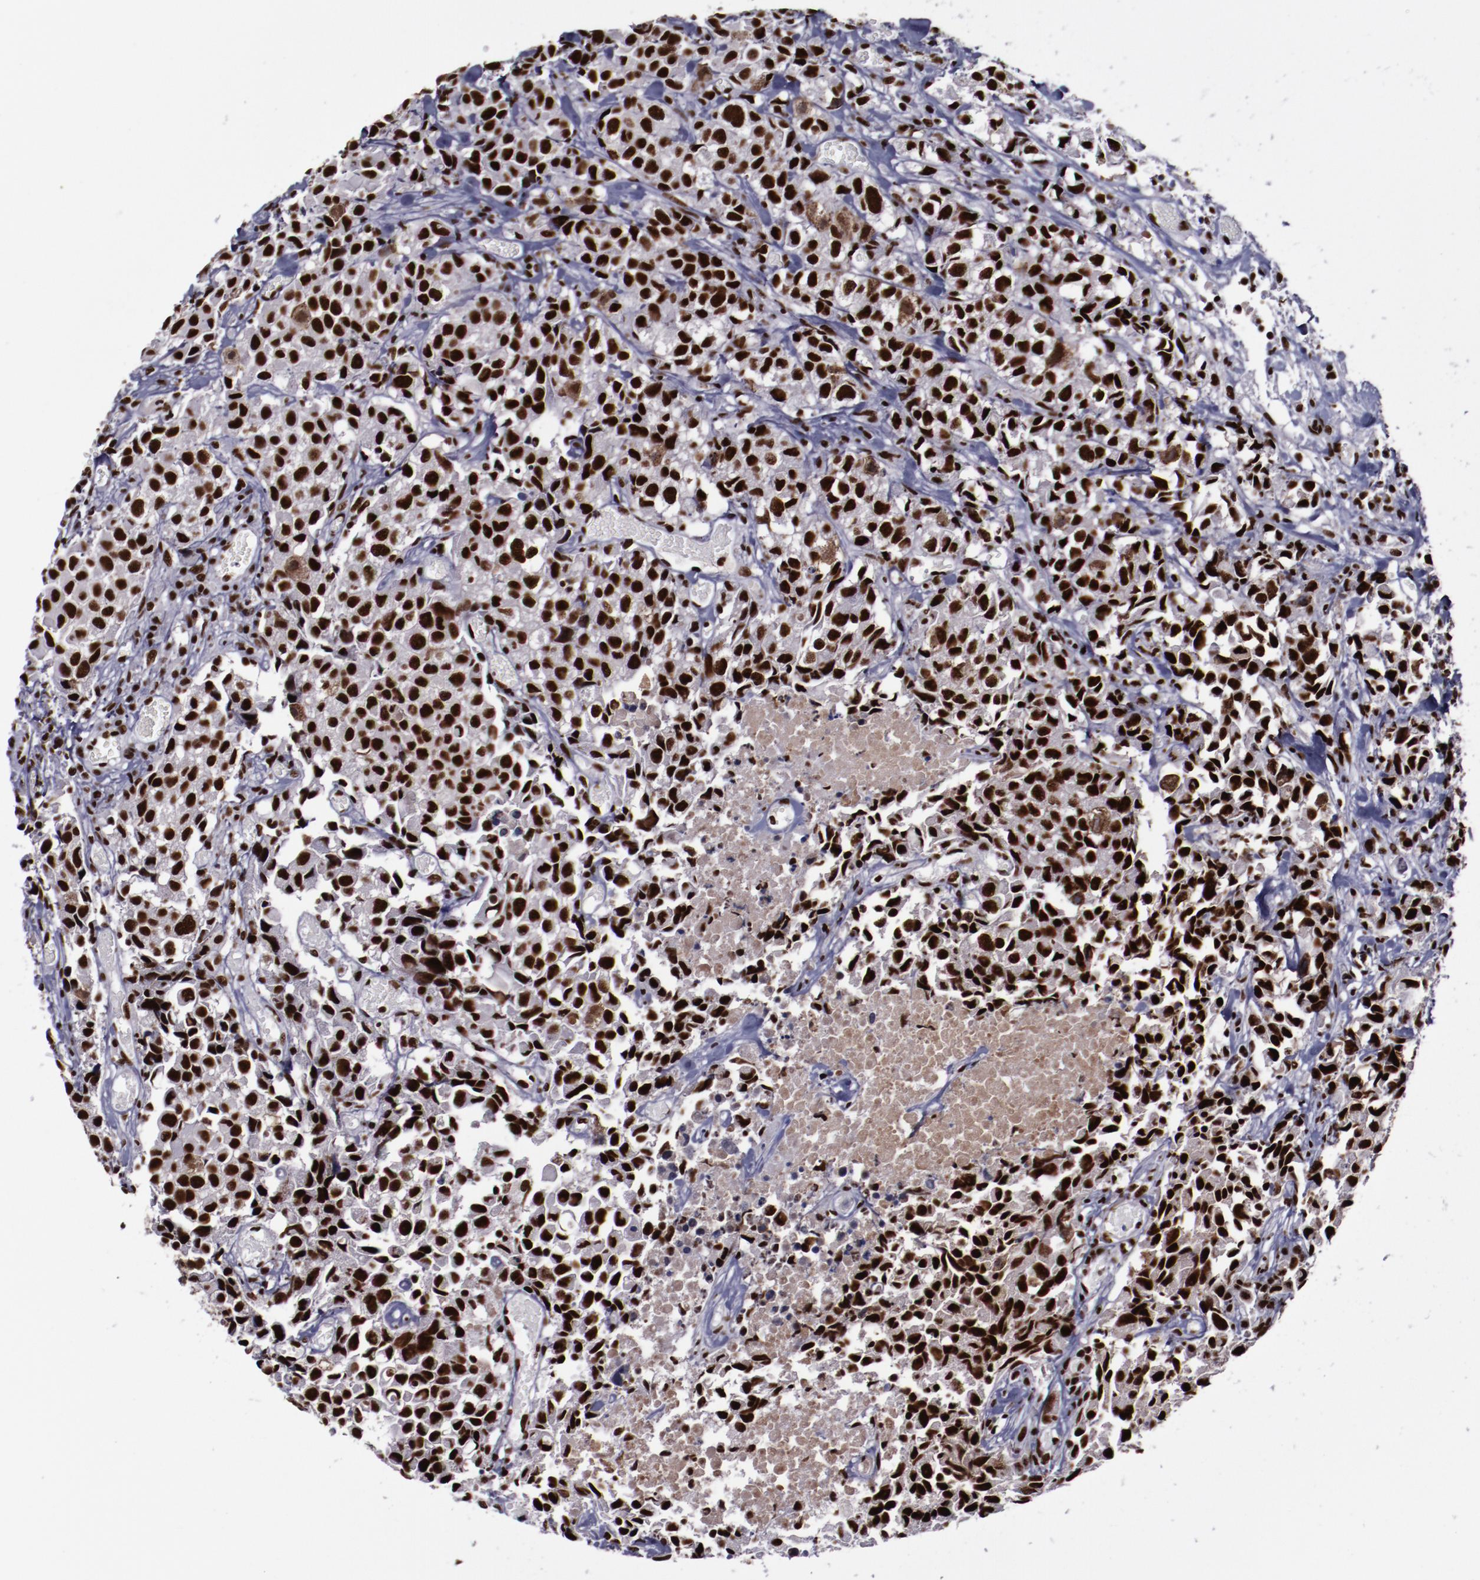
{"staining": {"intensity": "strong", "quantity": ">75%", "location": "nuclear"}, "tissue": "urothelial cancer", "cell_type": "Tumor cells", "image_type": "cancer", "snomed": [{"axis": "morphology", "description": "Urothelial carcinoma, High grade"}, {"axis": "topography", "description": "Urinary bladder"}], "caption": "Human urothelial cancer stained with a brown dye demonstrates strong nuclear positive positivity in about >75% of tumor cells.", "gene": "ERH", "patient": {"sex": "female", "age": 75}}